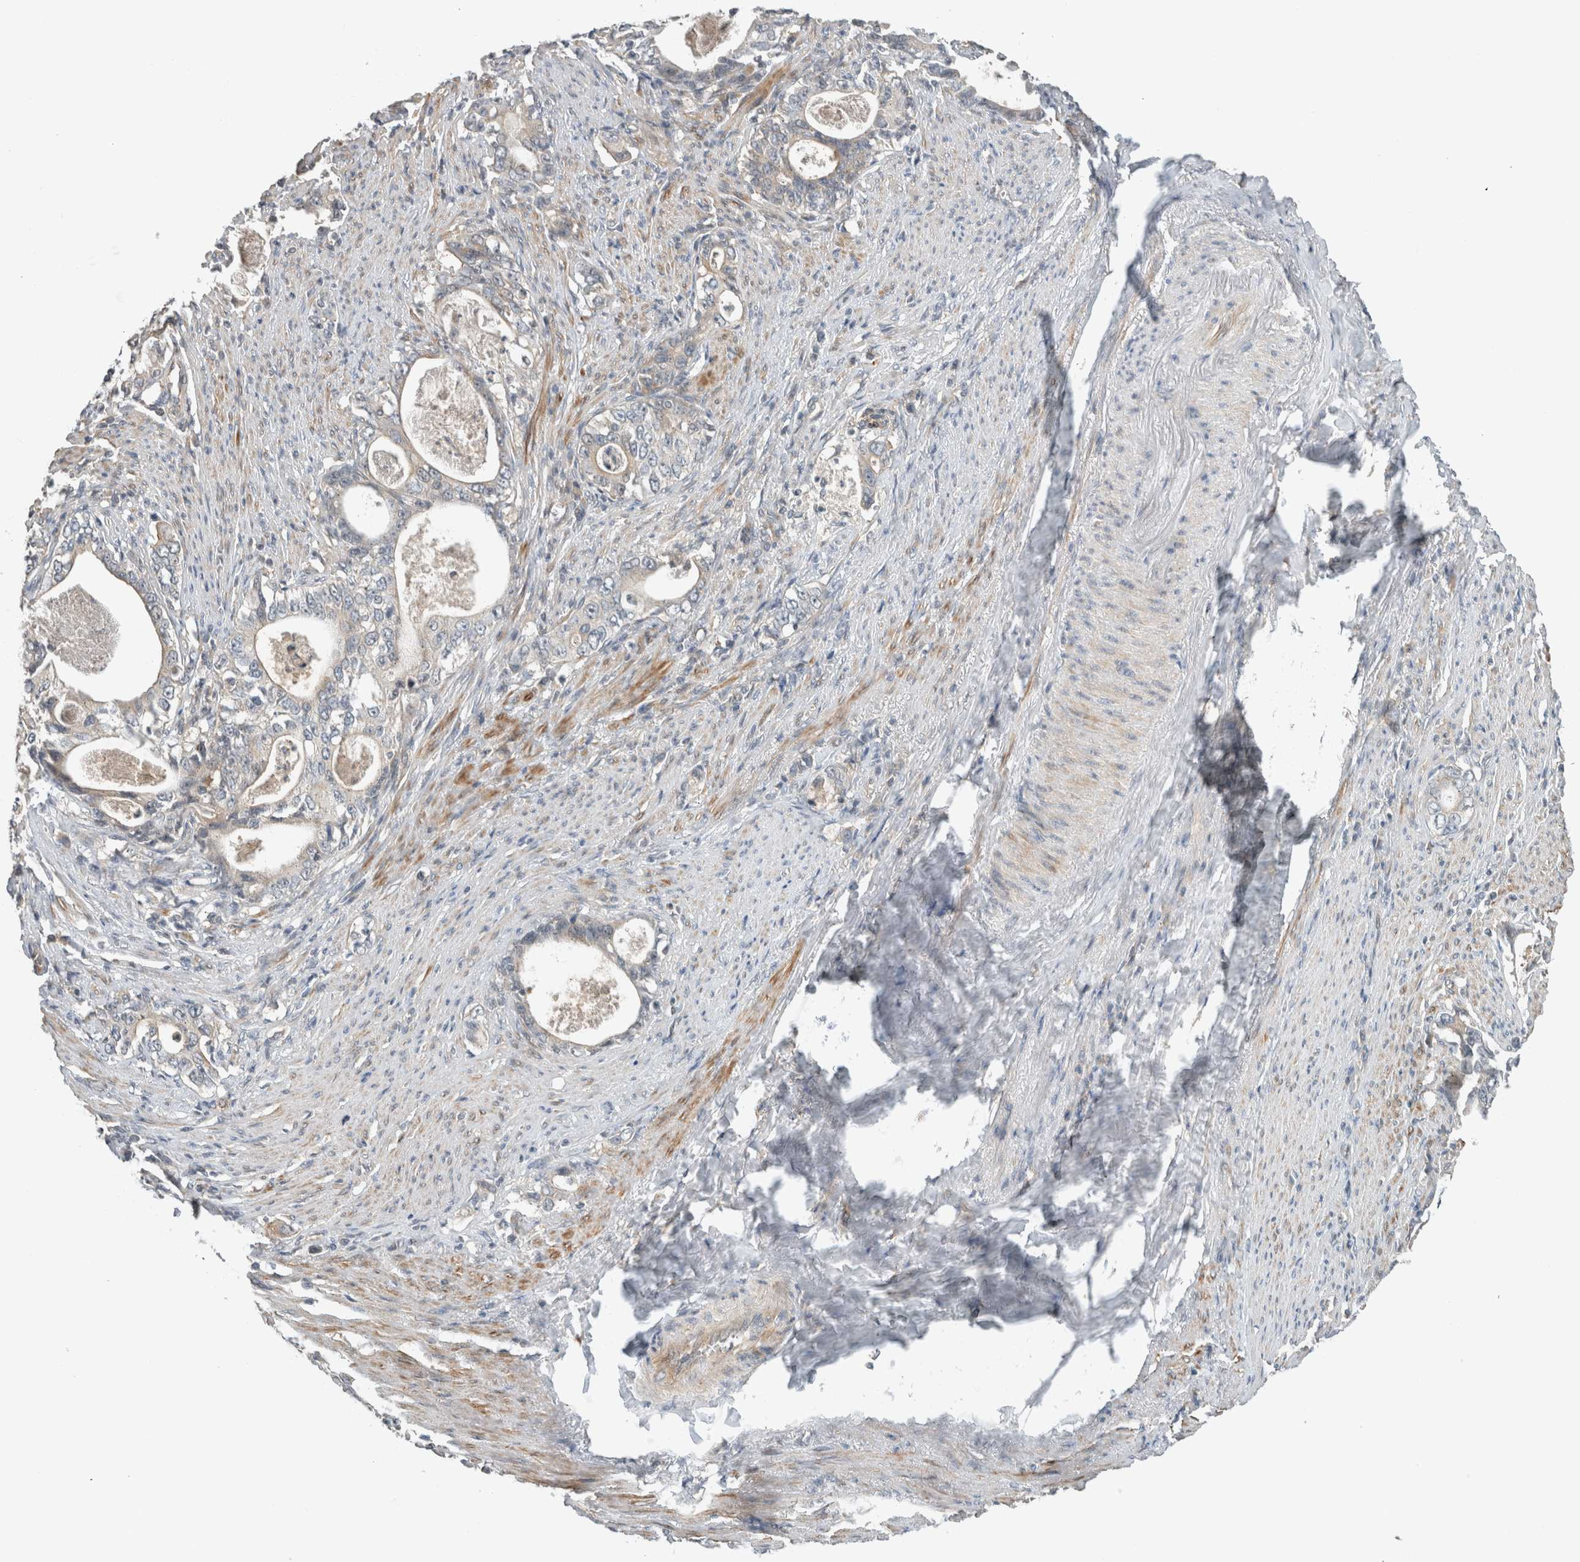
{"staining": {"intensity": "negative", "quantity": "none", "location": "none"}, "tissue": "stomach cancer", "cell_type": "Tumor cells", "image_type": "cancer", "snomed": [{"axis": "morphology", "description": "Adenocarcinoma, NOS"}, {"axis": "topography", "description": "Stomach, lower"}], "caption": "DAB immunohistochemical staining of stomach cancer (adenocarcinoma) shows no significant positivity in tumor cells.", "gene": "ERCC6L2", "patient": {"sex": "female", "age": 72}}